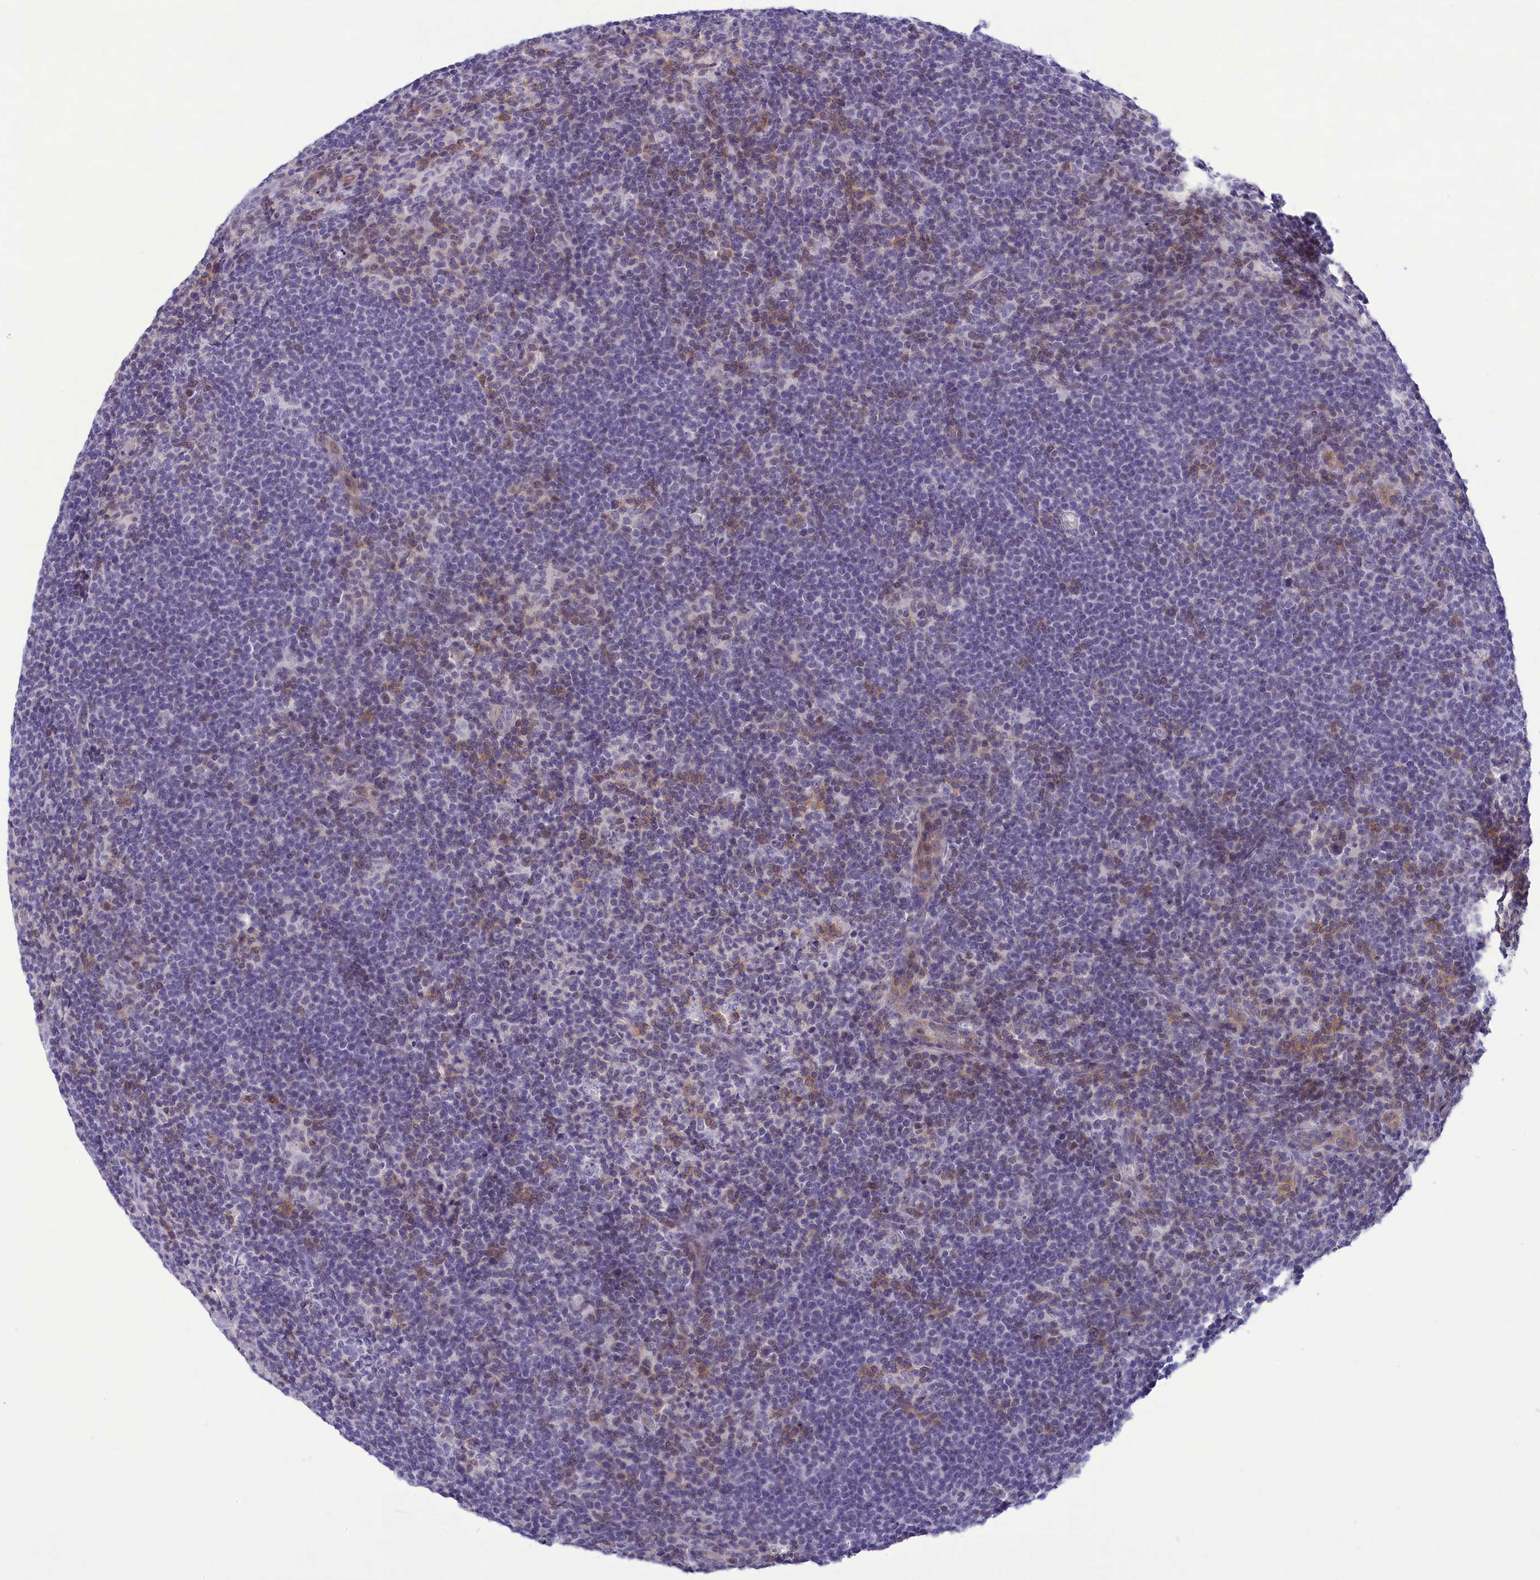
{"staining": {"intensity": "negative", "quantity": "none", "location": "none"}, "tissue": "lymphoma", "cell_type": "Tumor cells", "image_type": "cancer", "snomed": [{"axis": "morphology", "description": "Hodgkin's disease, NOS"}, {"axis": "topography", "description": "Lymph node"}], "caption": "This photomicrograph is of Hodgkin's disease stained with IHC to label a protein in brown with the nuclei are counter-stained blue. There is no positivity in tumor cells.", "gene": "CORO2A", "patient": {"sex": "female", "age": 57}}